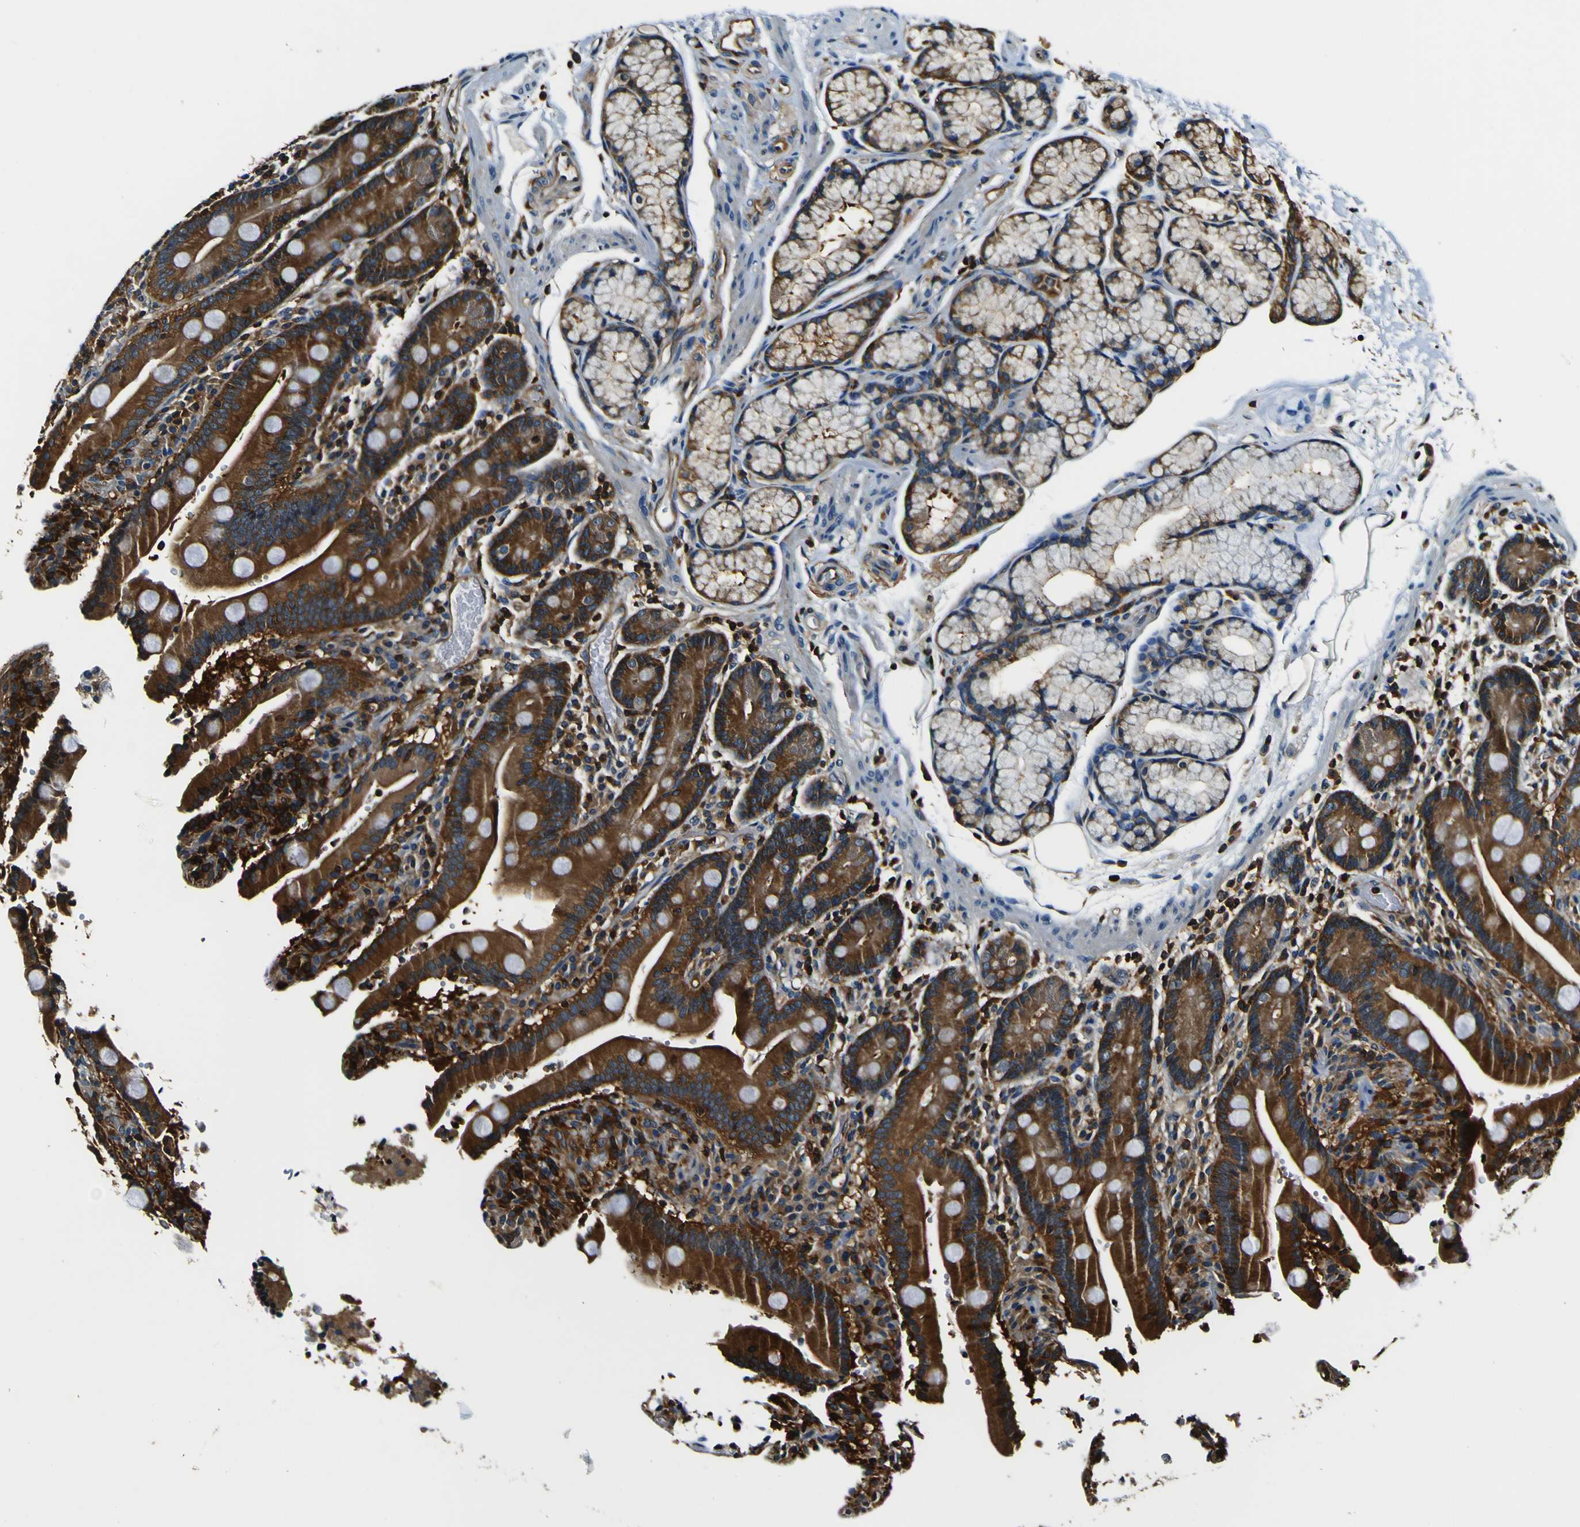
{"staining": {"intensity": "strong", "quantity": ">75%", "location": "cytoplasmic/membranous"}, "tissue": "duodenum", "cell_type": "Glandular cells", "image_type": "normal", "snomed": [{"axis": "morphology", "description": "Normal tissue, NOS"}, {"axis": "topography", "description": "Small intestine, NOS"}], "caption": "This photomicrograph exhibits immunohistochemistry staining of unremarkable duodenum, with high strong cytoplasmic/membranous staining in approximately >75% of glandular cells.", "gene": "RHOT2", "patient": {"sex": "female", "age": 71}}